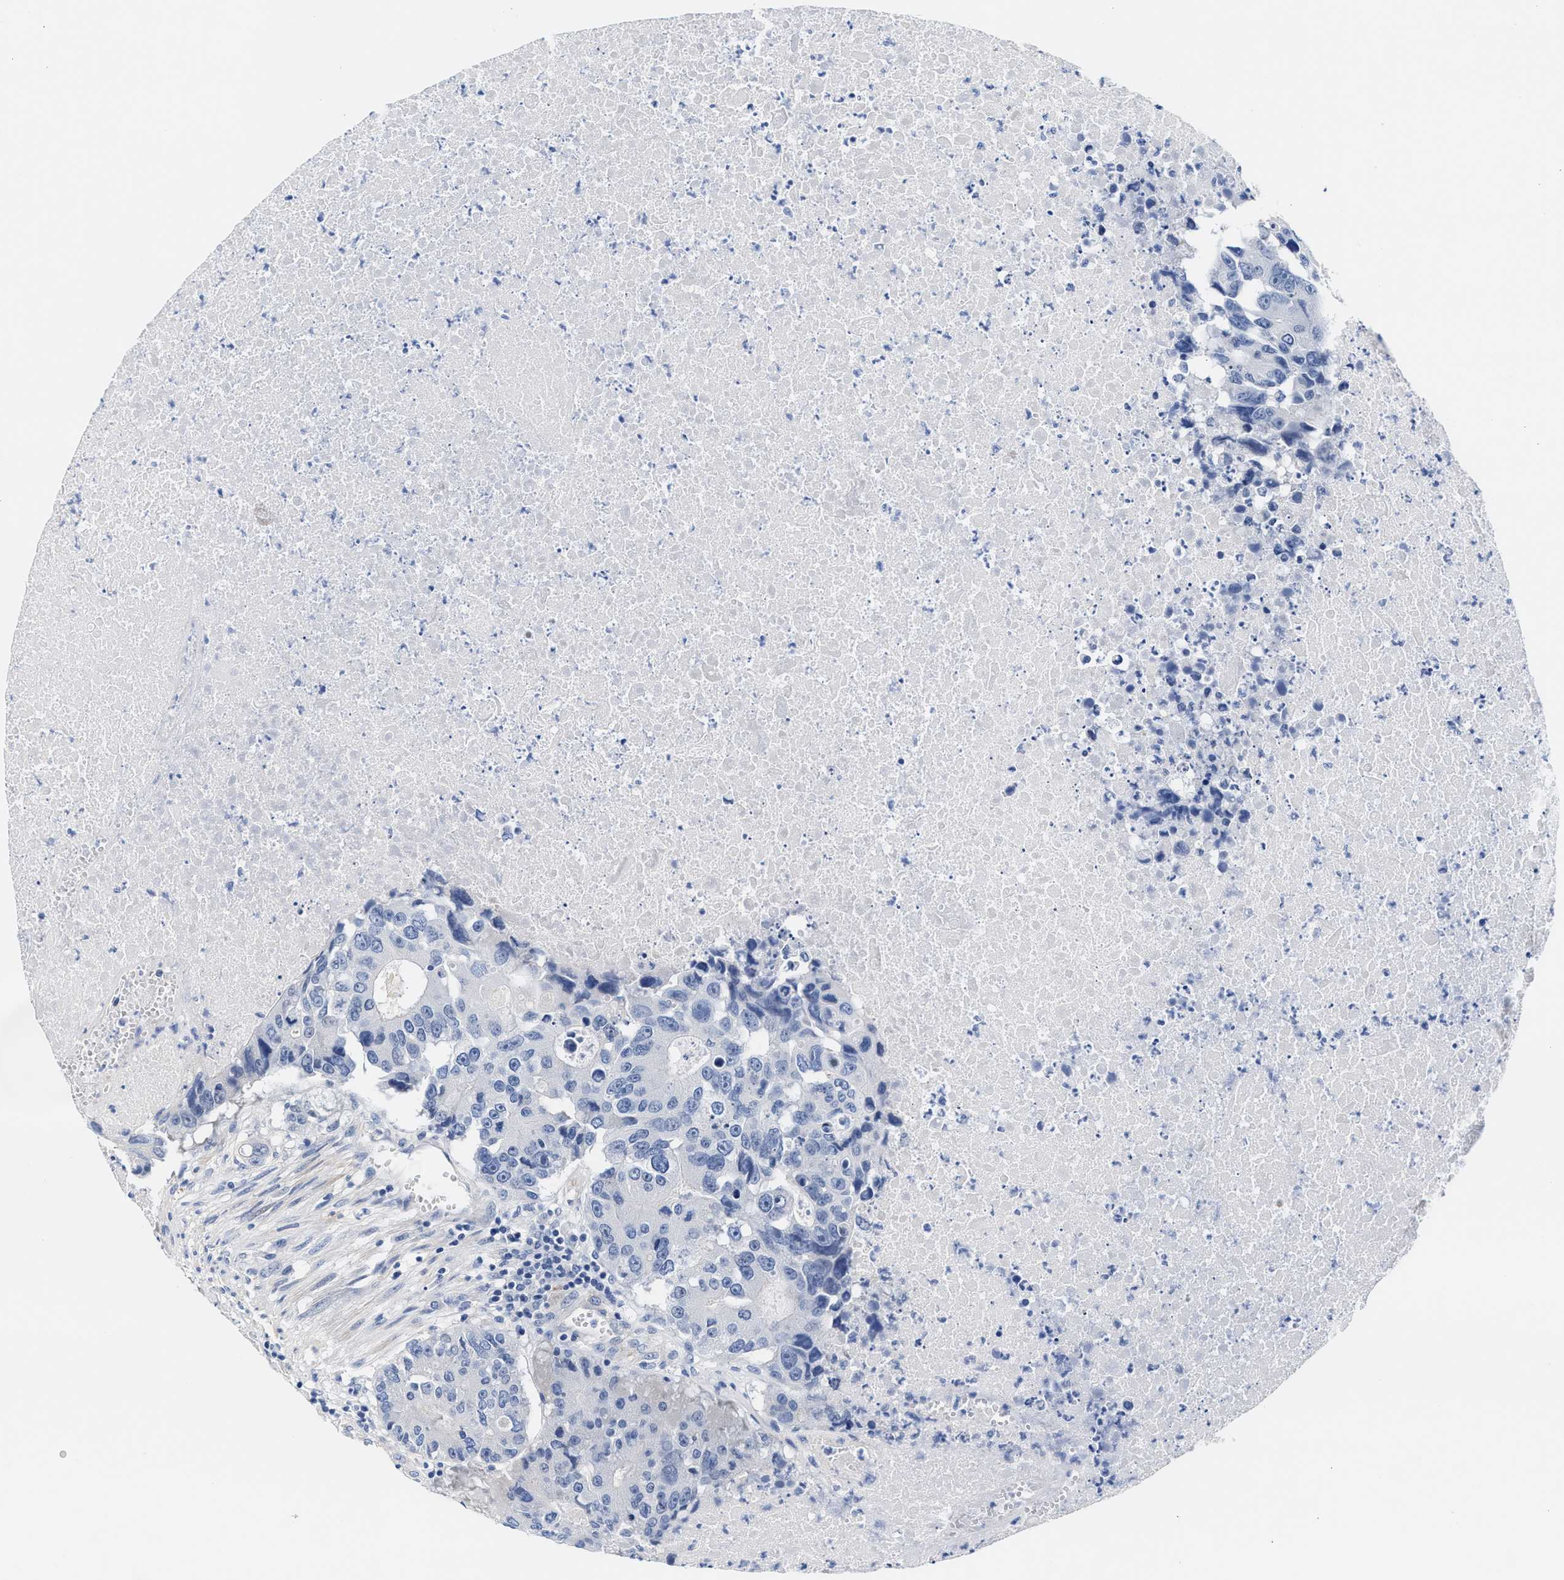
{"staining": {"intensity": "negative", "quantity": "none", "location": "none"}, "tissue": "colorectal cancer", "cell_type": "Tumor cells", "image_type": "cancer", "snomed": [{"axis": "morphology", "description": "Adenocarcinoma, NOS"}, {"axis": "topography", "description": "Colon"}], "caption": "Immunohistochemistry image of human colorectal cancer stained for a protein (brown), which demonstrates no staining in tumor cells.", "gene": "ACTL7B", "patient": {"sex": "male", "age": 87}}